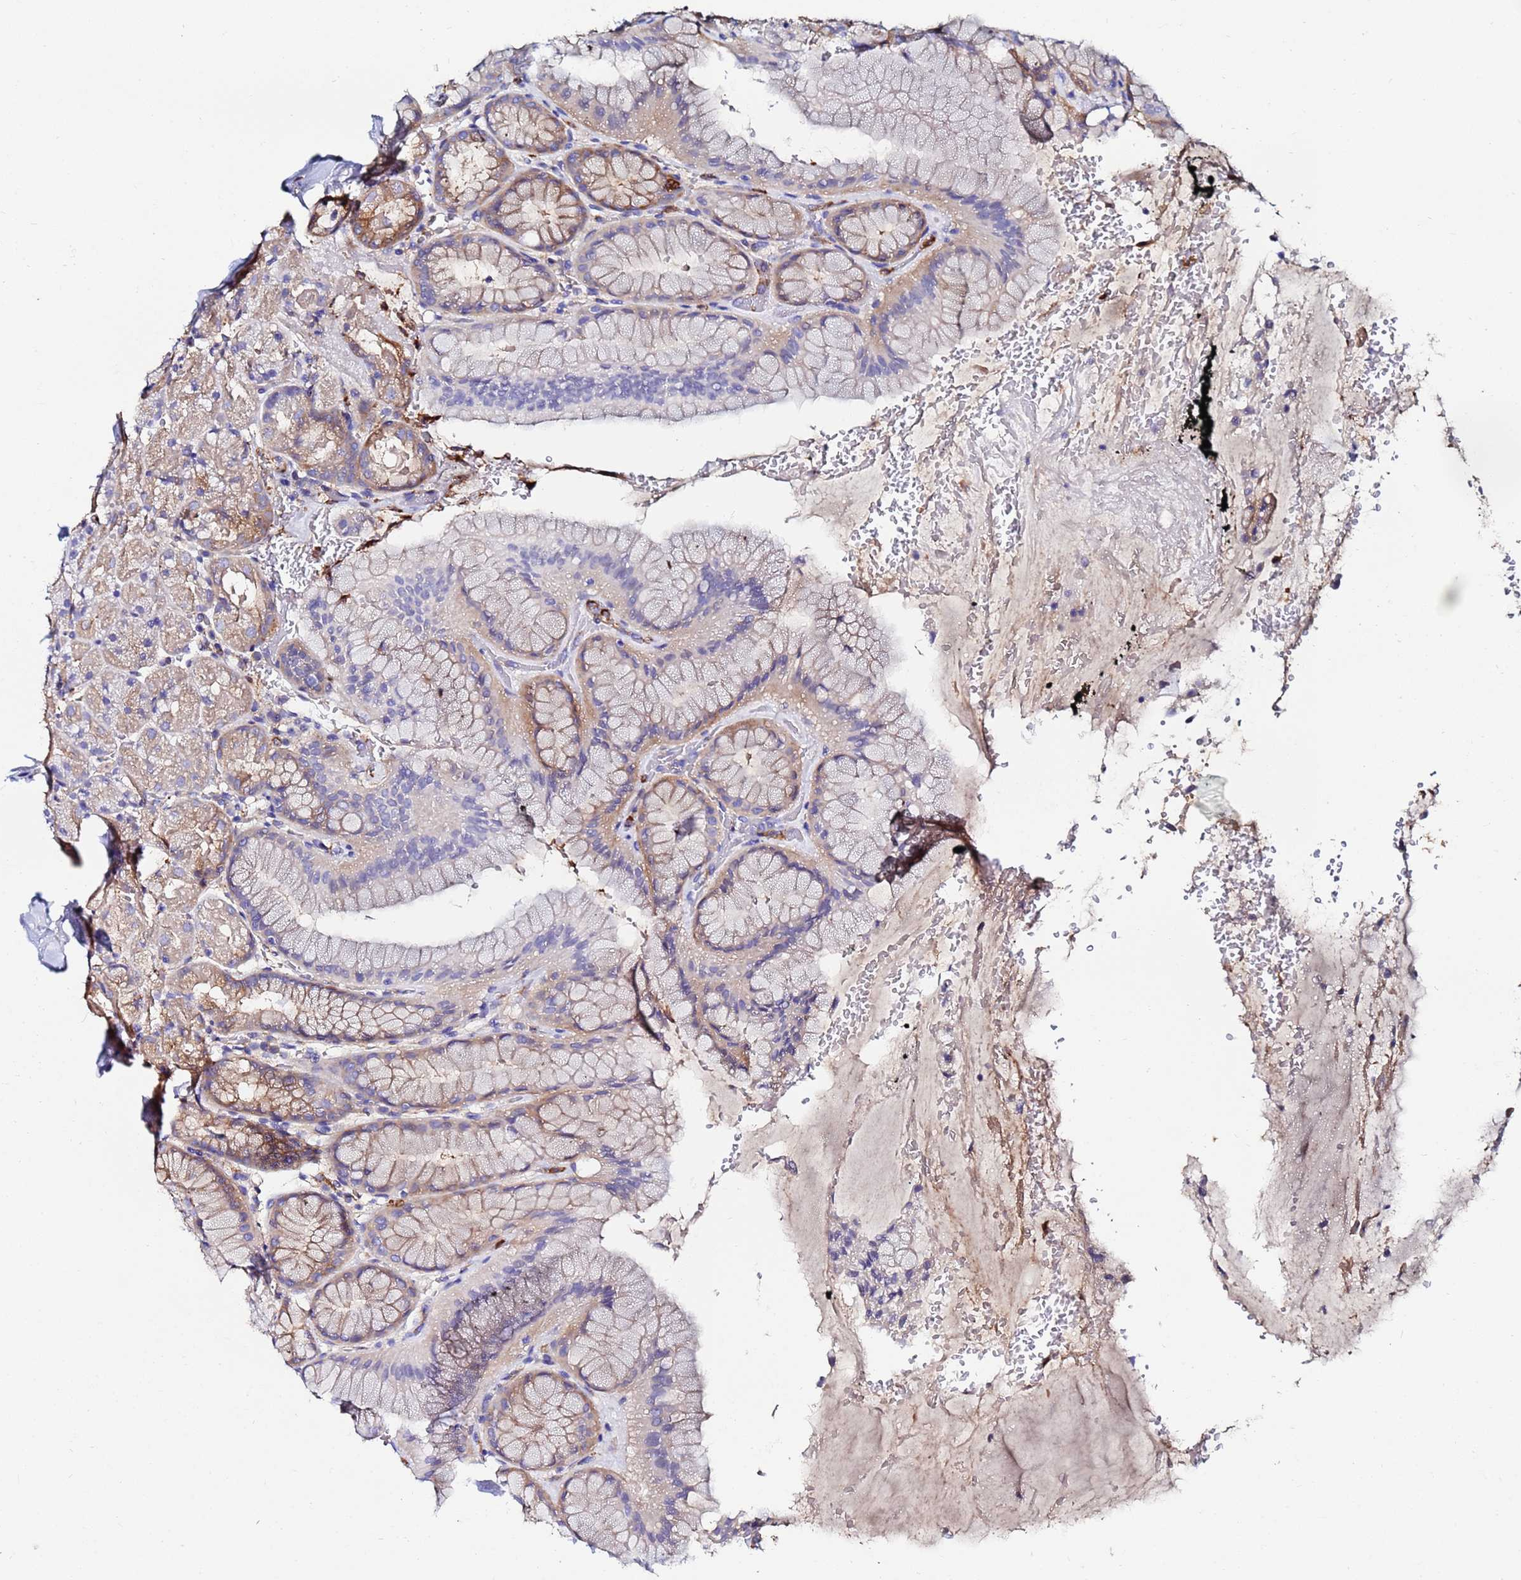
{"staining": {"intensity": "weak", "quantity": "25%-75%", "location": "cytoplasmic/membranous"}, "tissue": "stomach", "cell_type": "Glandular cells", "image_type": "normal", "snomed": [{"axis": "morphology", "description": "Normal tissue, NOS"}, {"axis": "topography", "description": "Stomach, upper"}, {"axis": "topography", "description": "Stomach, lower"}], "caption": "IHC staining of unremarkable stomach, which demonstrates low levels of weak cytoplasmic/membranous expression in about 25%-75% of glandular cells indicating weak cytoplasmic/membranous protein positivity. The staining was performed using DAB (3,3'-diaminobenzidine) (brown) for protein detection and nuclei were counterstained in hematoxylin (blue).", "gene": "BASP1", "patient": {"sex": "male", "age": 67}}